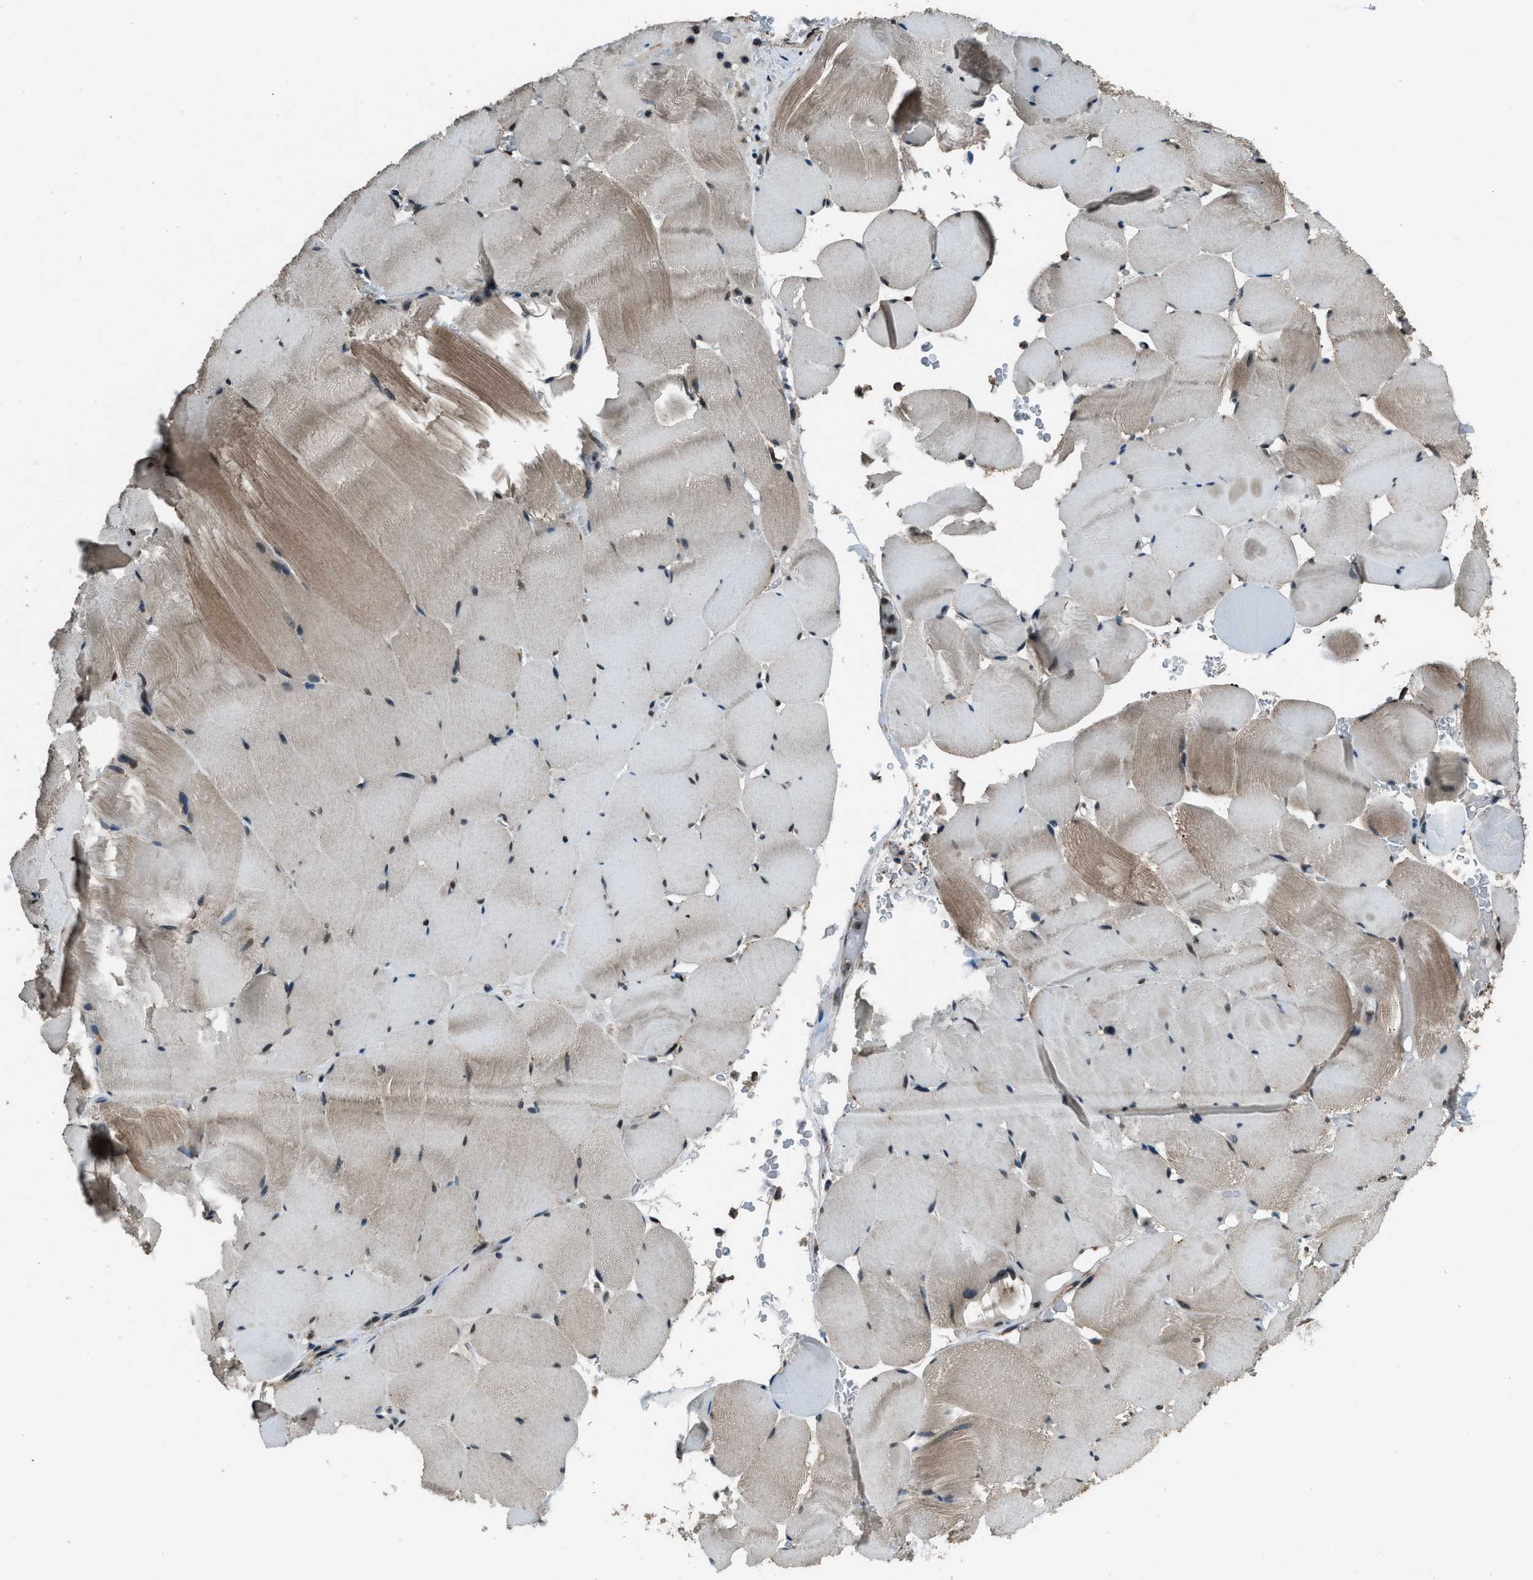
{"staining": {"intensity": "moderate", "quantity": "25%-75%", "location": "cytoplasmic/membranous"}, "tissue": "skeletal muscle", "cell_type": "Myocytes", "image_type": "normal", "snomed": [{"axis": "morphology", "description": "Normal tissue, NOS"}, {"axis": "topography", "description": "Skeletal muscle"}], "caption": "Moderate cytoplasmic/membranous protein staining is appreciated in approximately 25%-75% of myocytes in skeletal muscle. The staining is performed using DAB (3,3'-diaminobenzidine) brown chromogen to label protein expression. The nuclei are counter-stained blue using hematoxylin.", "gene": "TRIM4", "patient": {"sex": "male", "age": 62}}